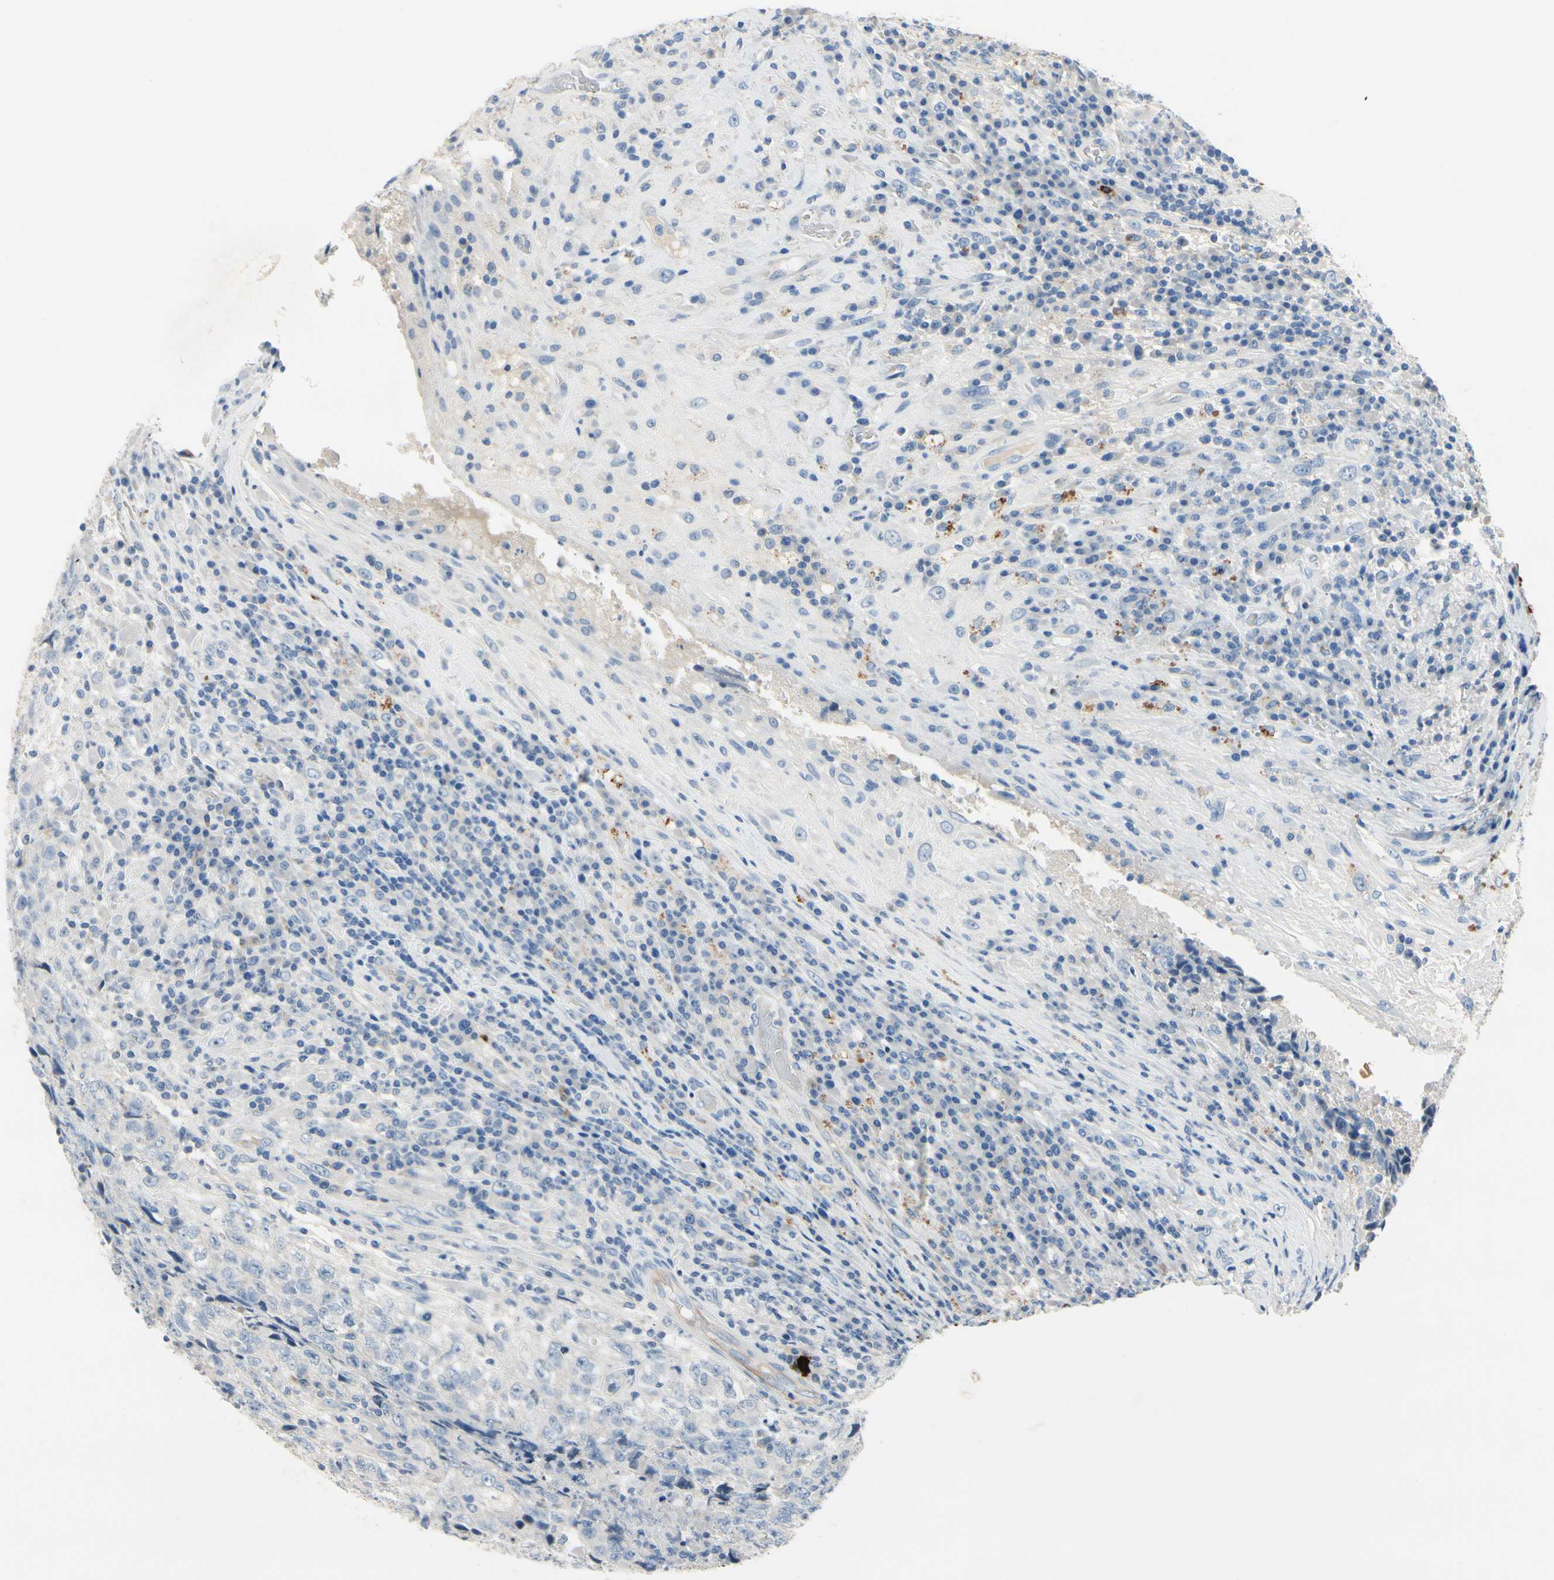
{"staining": {"intensity": "negative", "quantity": "none", "location": "none"}, "tissue": "testis cancer", "cell_type": "Tumor cells", "image_type": "cancer", "snomed": [{"axis": "morphology", "description": "Necrosis, NOS"}, {"axis": "morphology", "description": "Carcinoma, Embryonal, NOS"}, {"axis": "topography", "description": "Testis"}], "caption": "IHC image of neoplastic tissue: testis cancer stained with DAB shows no significant protein staining in tumor cells.", "gene": "CPA3", "patient": {"sex": "male", "age": 19}}